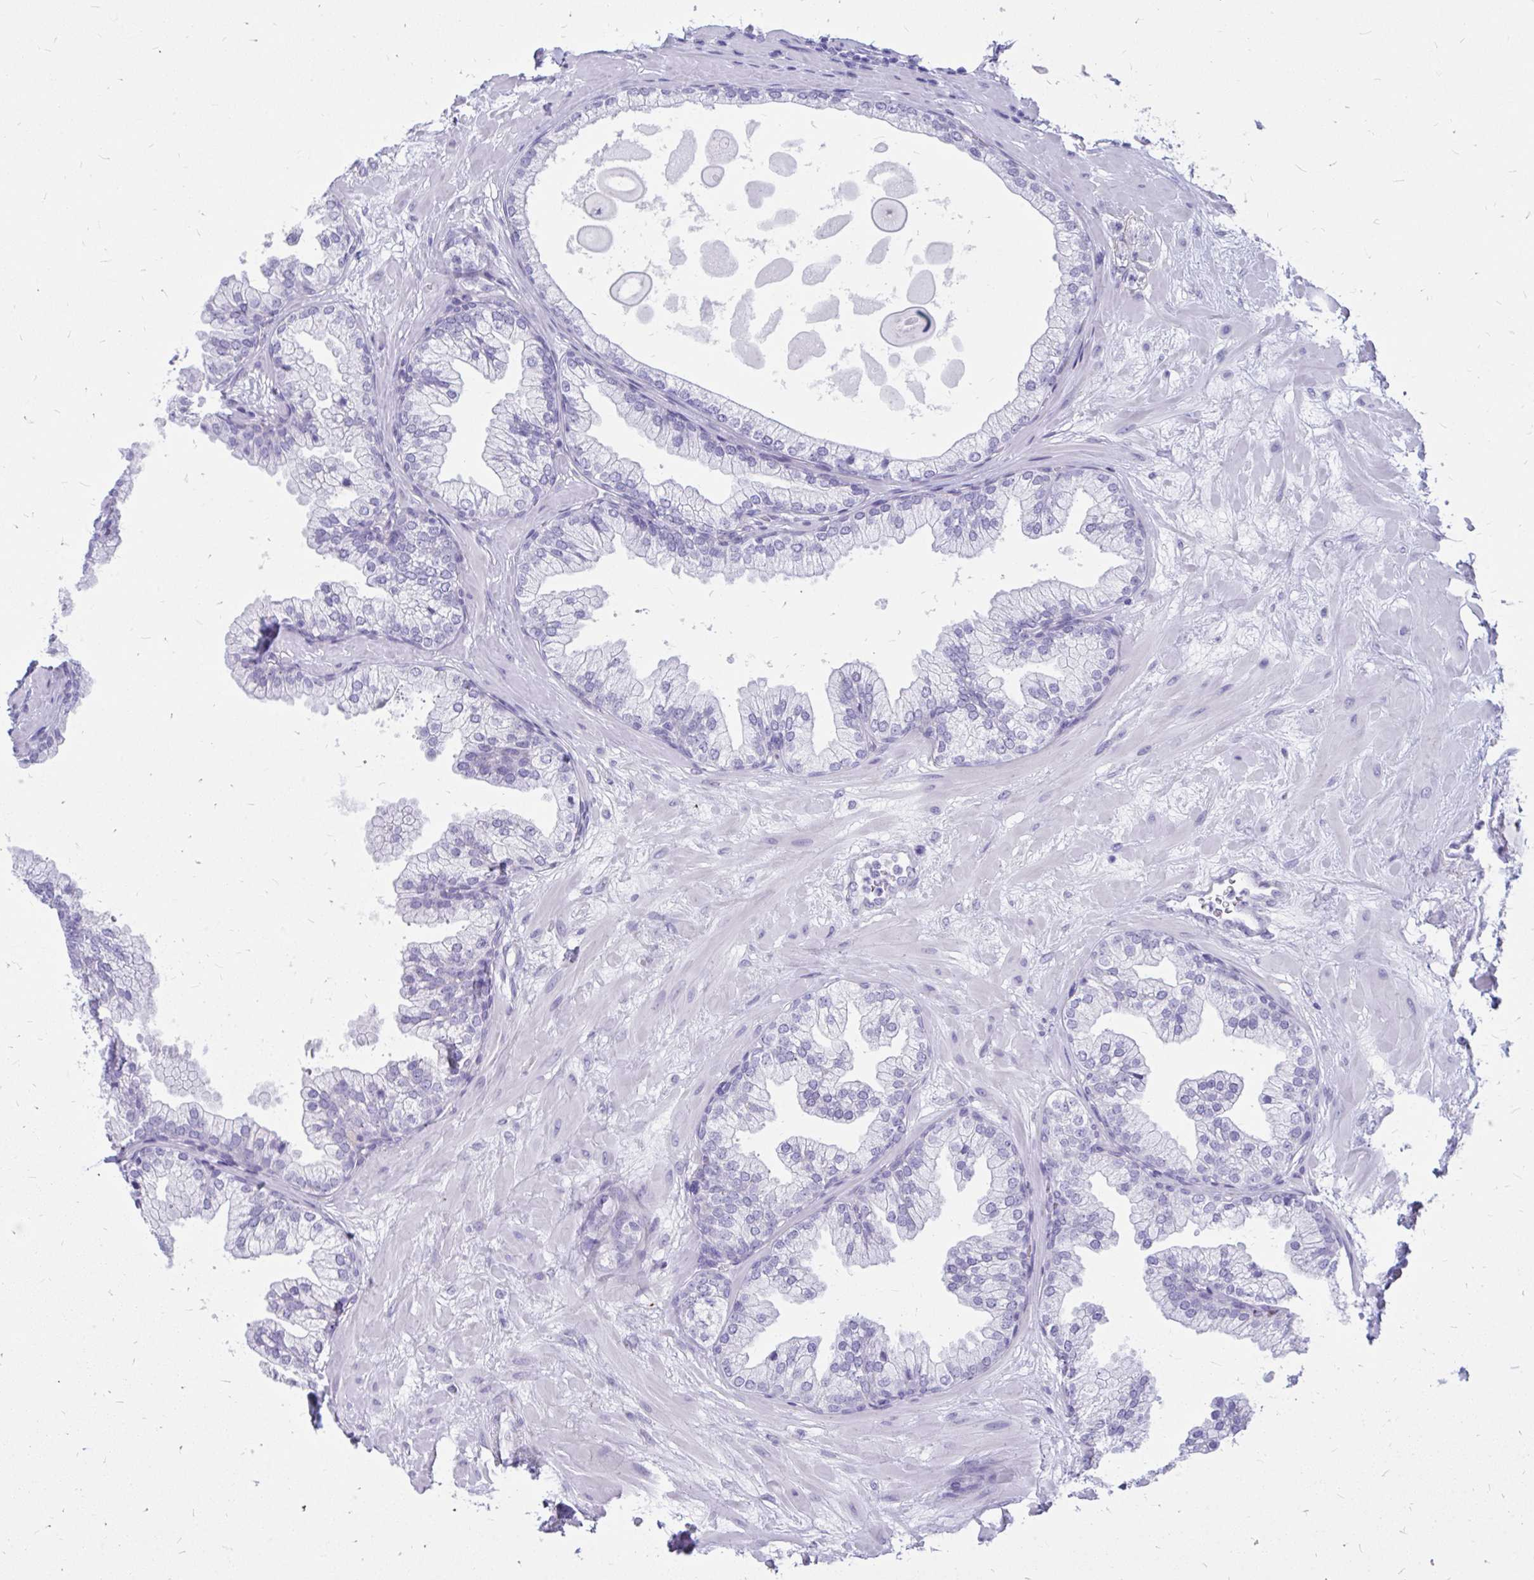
{"staining": {"intensity": "negative", "quantity": "none", "location": "none"}, "tissue": "prostate", "cell_type": "Glandular cells", "image_type": "normal", "snomed": [{"axis": "morphology", "description": "Normal tissue, NOS"}, {"axis": "topography", "description": "Prostate"}, {"axis": "topography", "description": "Peripheral nerve tissue"}], "caption": "IHC of normal human prostate exhibits no expression in glandular cells. (Brightfield microscopy of DAB immunohistochemistry at high magnification).", "gene": "IGSF5", "patient": {"sex": "male", "age": 61}}